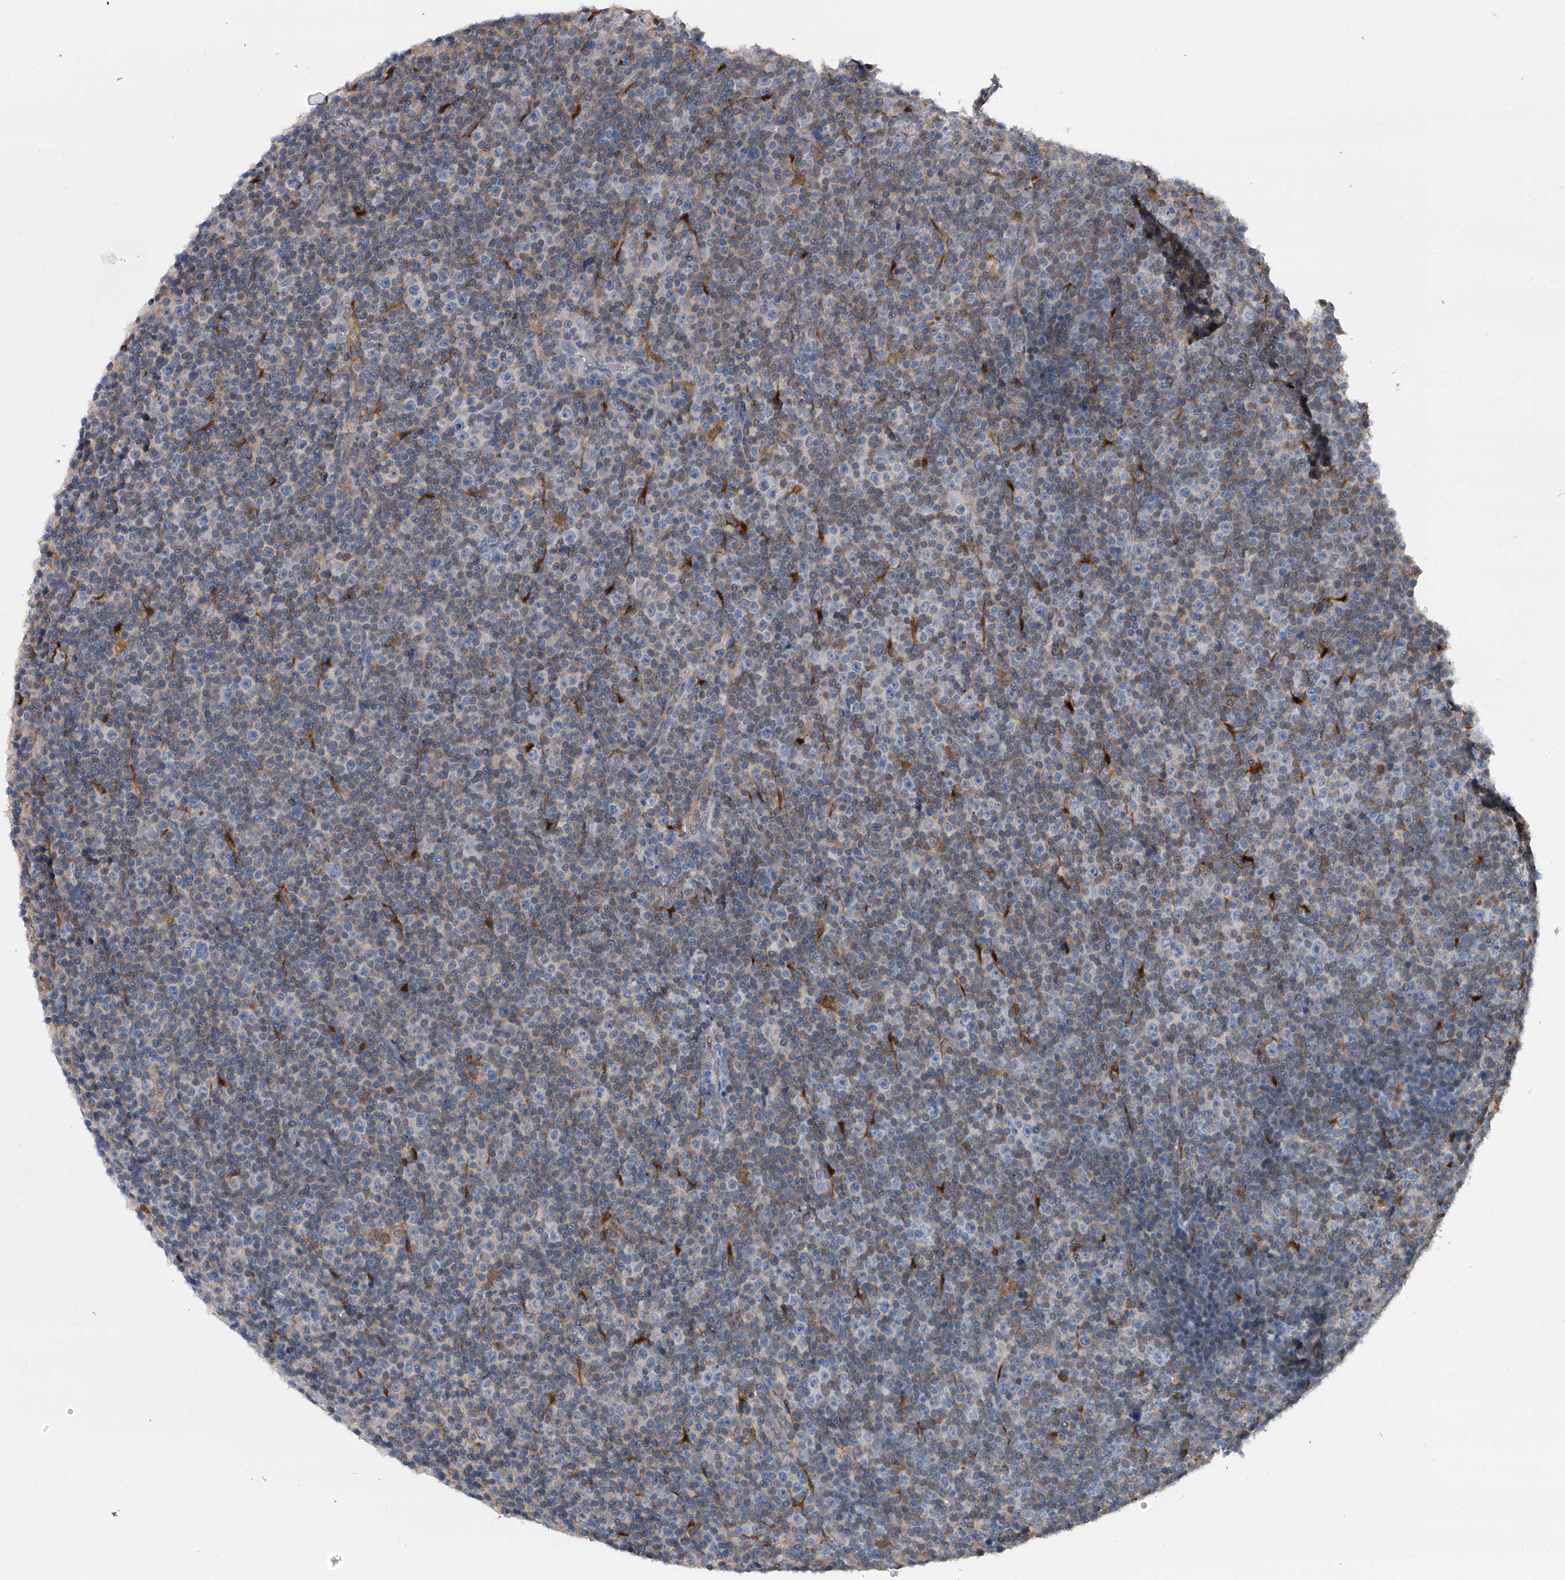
{"staining": {"intensity": "weak", "quantity": "<25%", "location": "cytoplasmic/membranous"}, "tissue": "lymphoma", "cell_type": "Tumor cells", "image_type": "cancer", "snomed": [{"axis": "morphology", "description": "Malignant lymphoma, non-Hodgkin's type, Low grade"}, {"axis": "topography", "description": "Lymph node"}], "caption": "The image displays no significant staining in tumor cells of lymphoma. (Stains: DAB immunohistochemistry with hematoxylin counter stain, Microscopy: brightfield microscopy at high magnification).", "gene": "SERPINB9", "patient": {"sex": "female", "age": 67}}